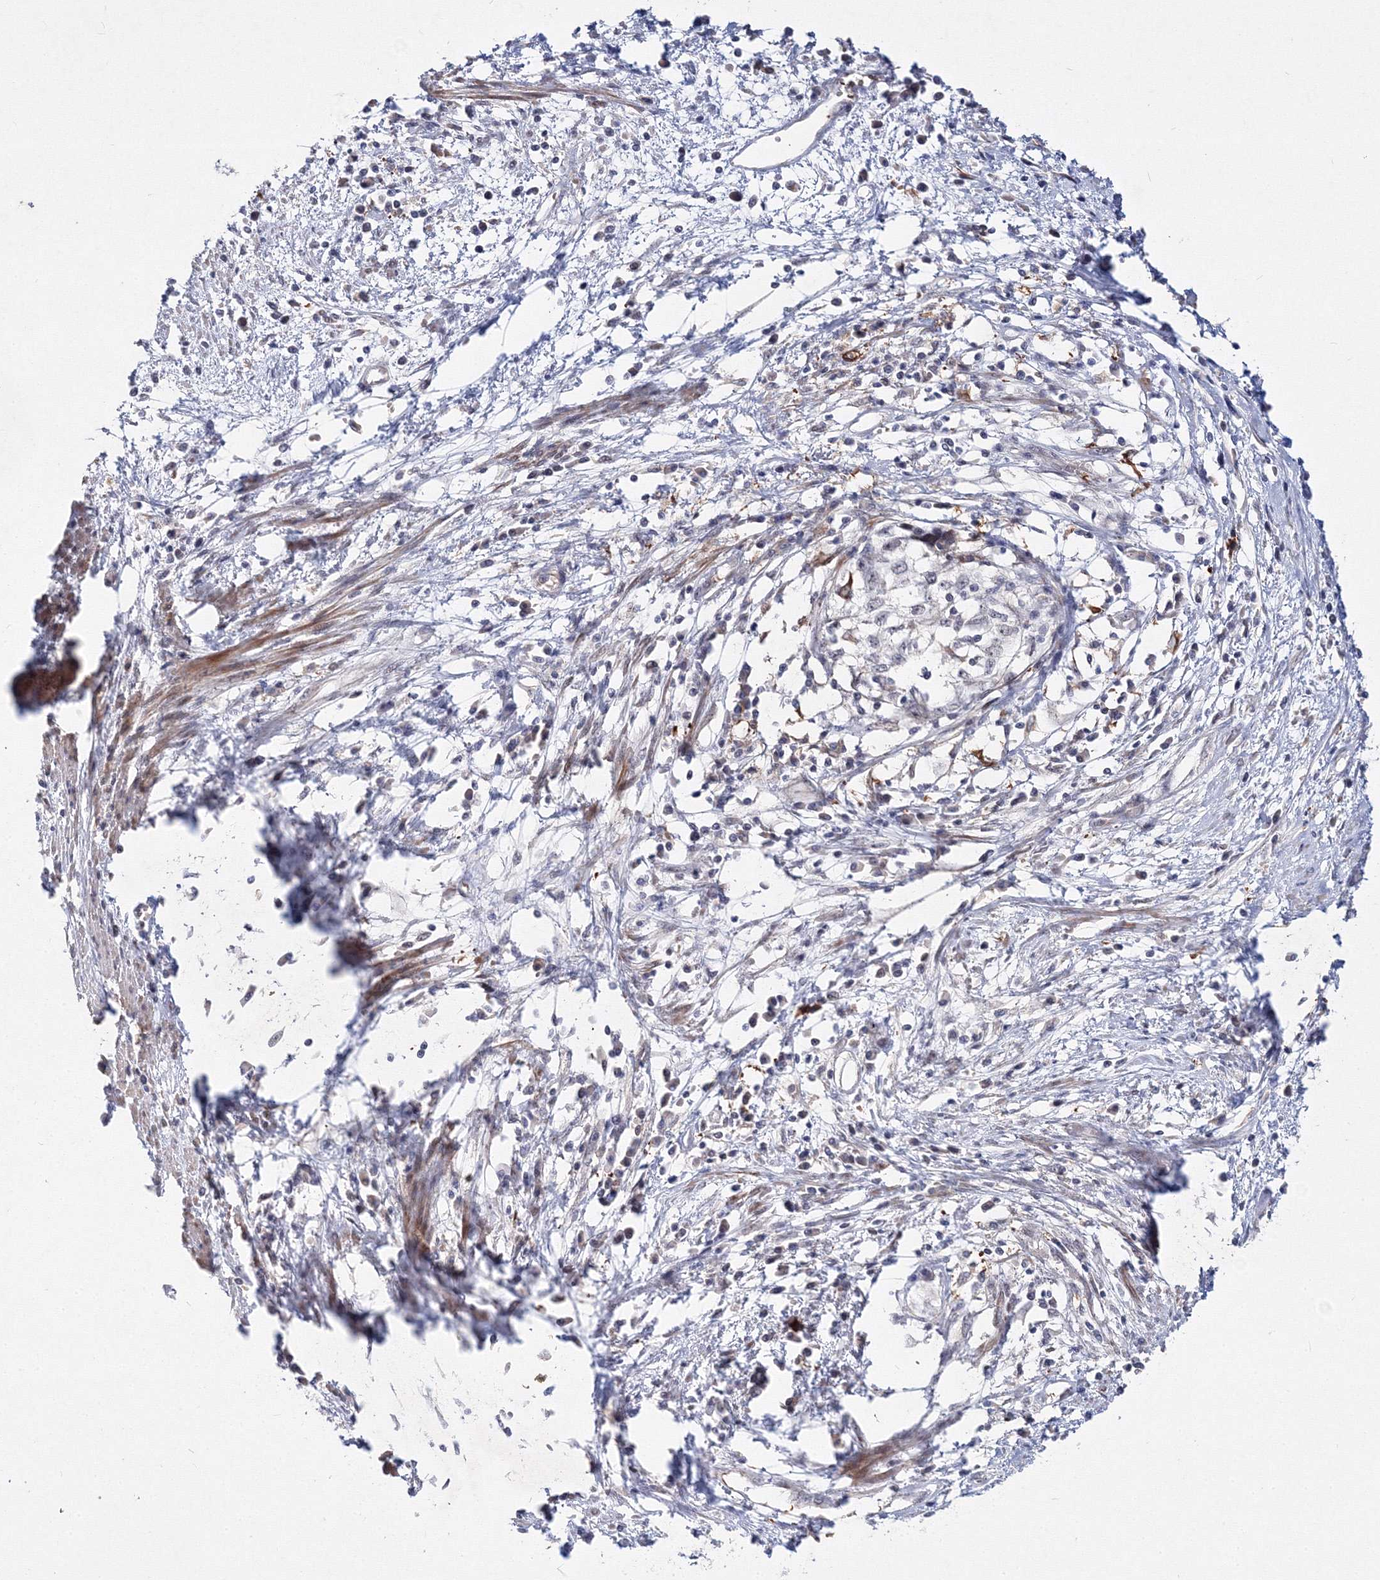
{"staining": {"intensity": "negative", "quantity": "none", "location": "none"}, "tissue": "cervical cancer", "cell_type": "Tumor cells", "image_type": "cancer", "snomed": [{"axis": "morphology", "description": "Squamous cell carcinoma, NOS"}, {"axis": "topography", "description": "Cervix"}], "caption": "IHC of cervical cancer (squamous cell carcinoma) demonstrates no staining in tumor cells.", "gene": "C11orf52", "patient": {"sex": "female", "age": 57}}